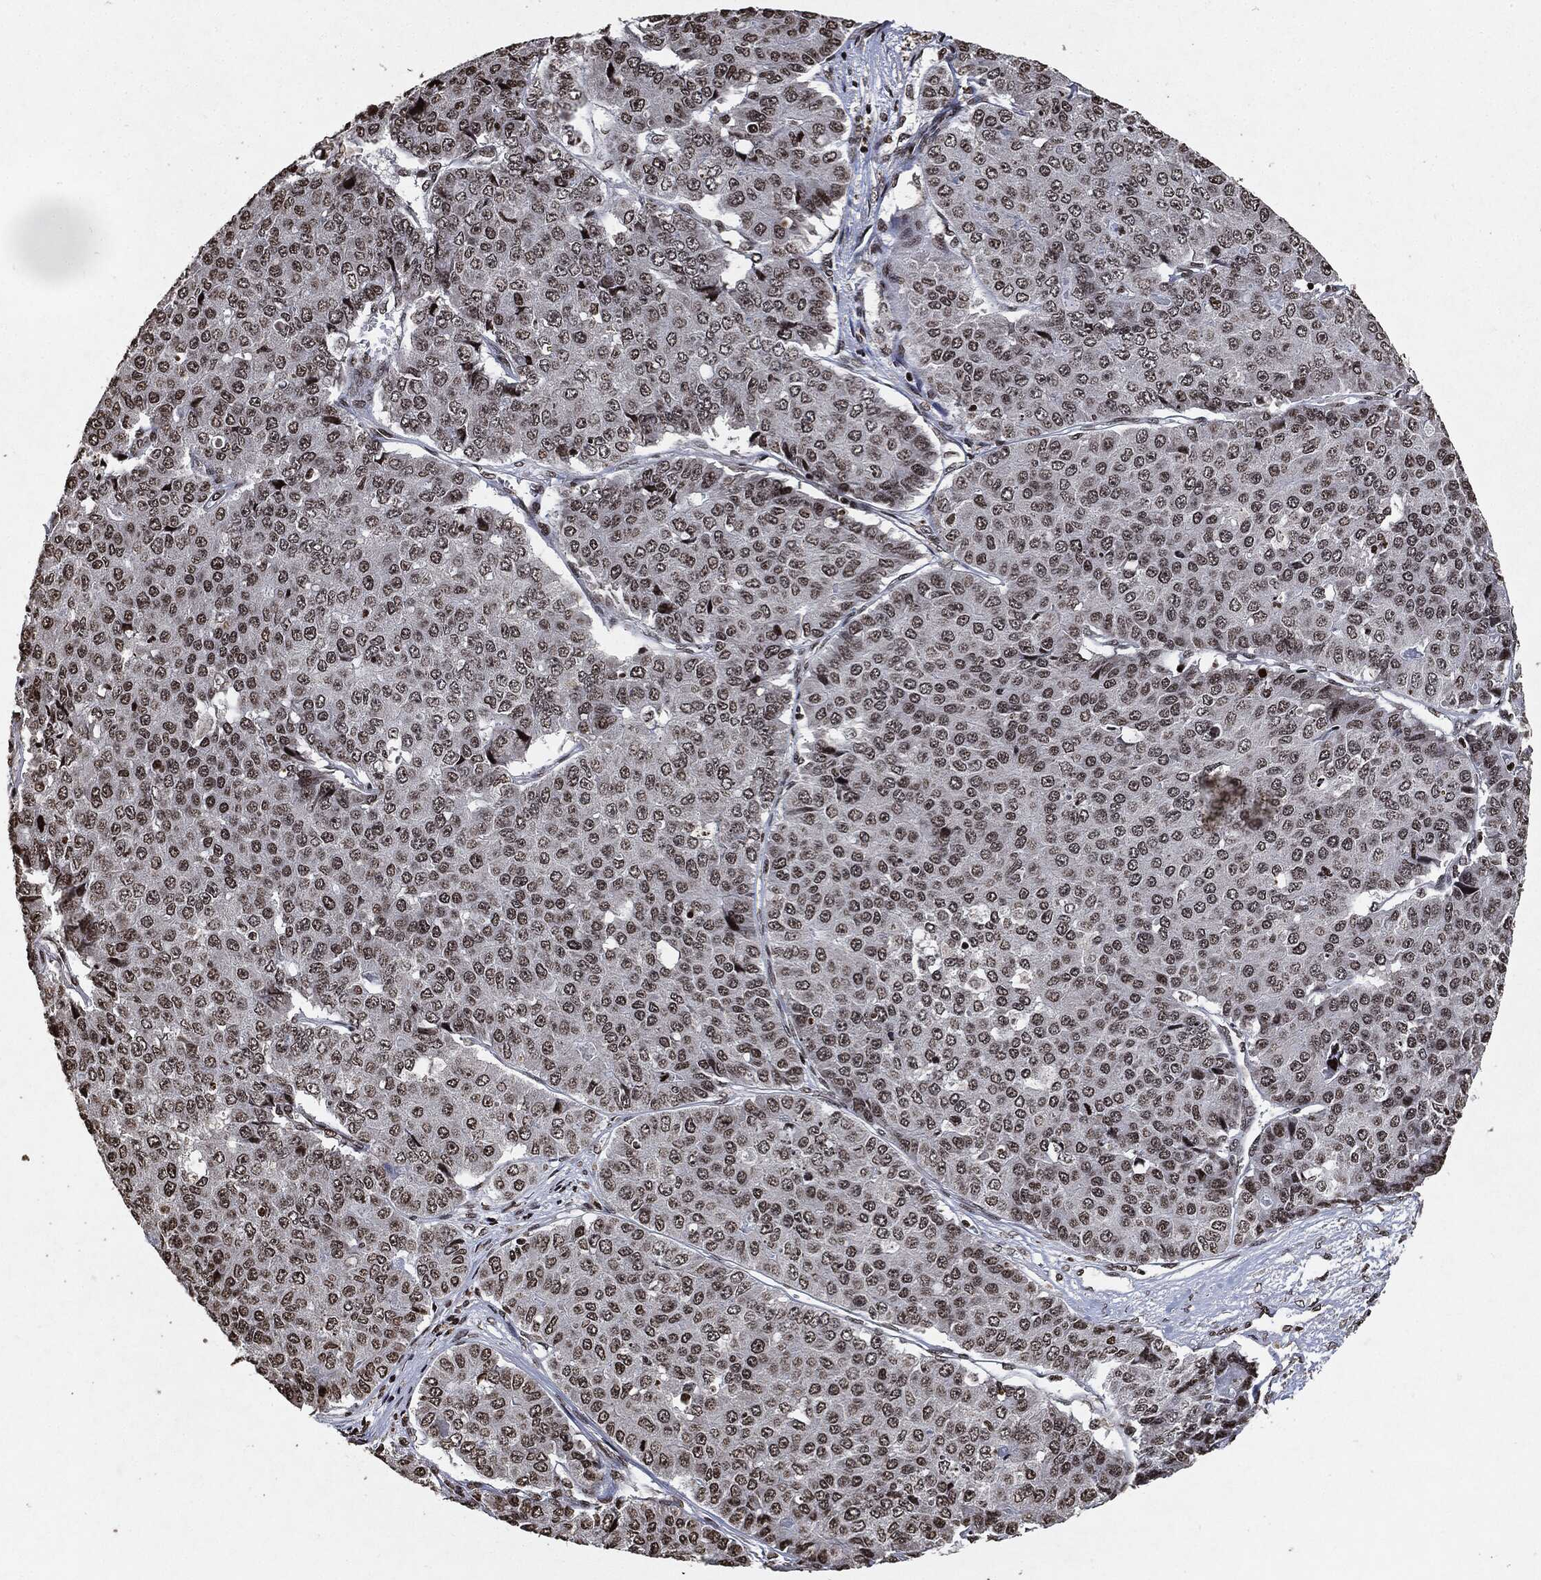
{"staining": {"intensity": "weak", "quantity": "25%-75%", "location": "nuclear"}, "tissue": "pancreatic cancer", "cell_type": "Tumor cells", "image_type": "cancer", "snomed": [{"axis": "morphology", "description": "Normal tissue, NOS"}, {"axis": "morphology", "description": "Adenocarcinoma, NOS"}, {"axis": "topography", "description": "Pancreas"}, {"axis": "topography", "description": "Duodenum"}], "caption": "Immunohistochemistry (DAB (3,3'-diaminobenzidine)) staining of pancreatic cancer (adenocarcinoma) demonstrates weak nuclear protein expression in approximately 25%-75% of tumor cells.", "gene": "JUN", "patient": {"sex": "male", "age": 50}}